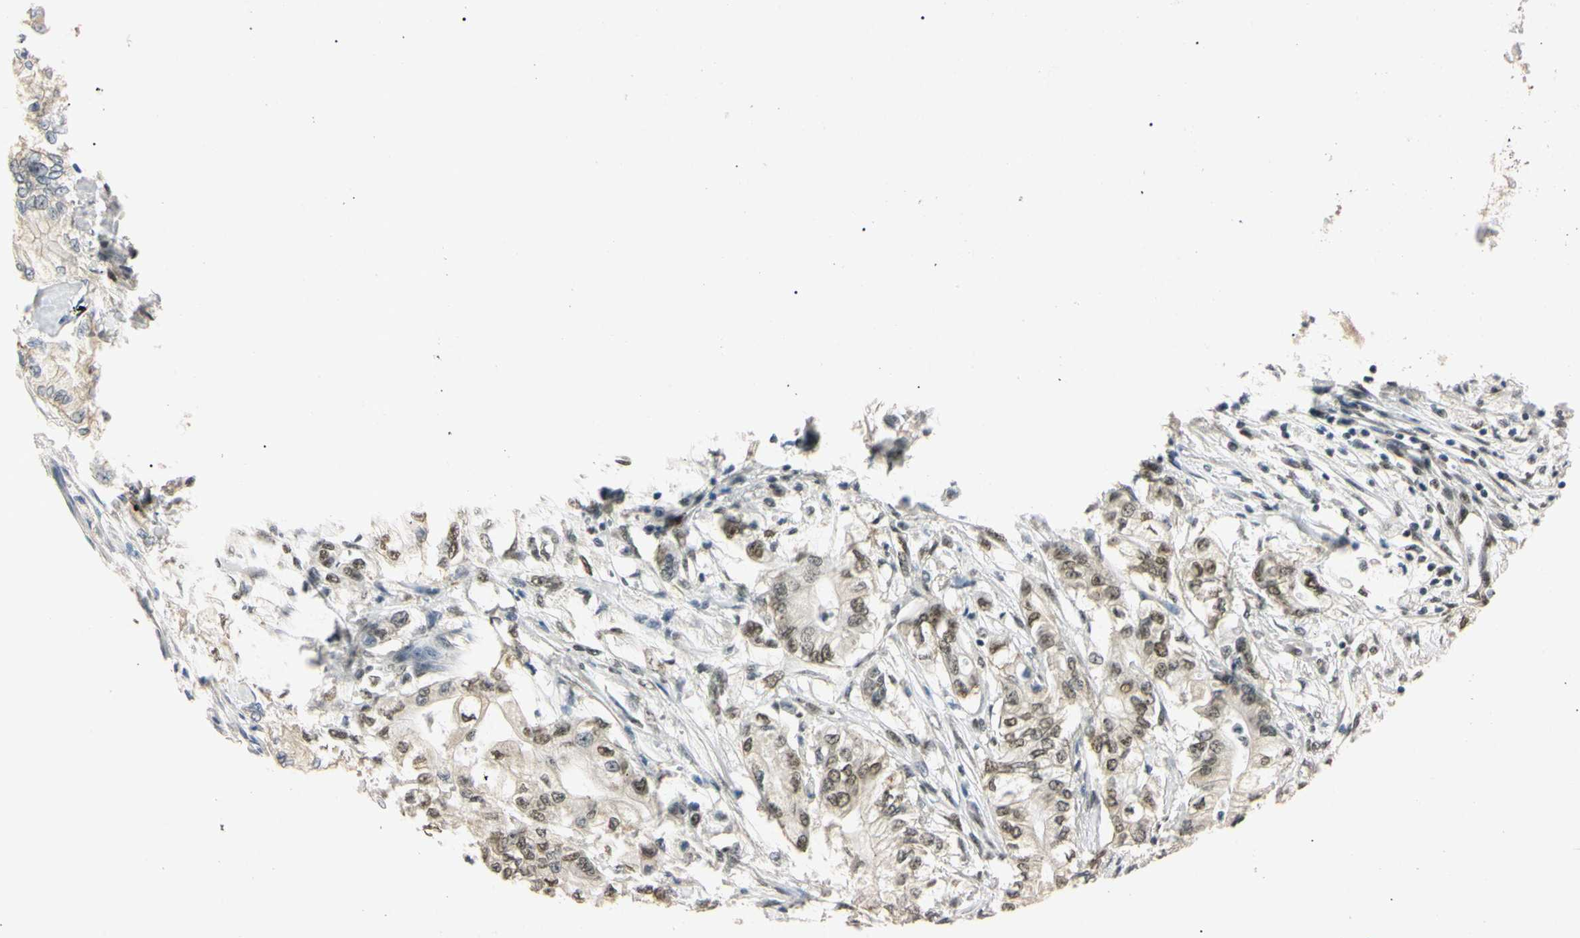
{"staining": {"intensity": "weak", "quantity": ">75%", "location": "nuclear"}, "tissue": "pancreatic cancer", "cell_type": "Tumor cells", "image_type": "cancer", "snomed": [{"axis": "morphology", "description": "Adenocarcinoma, NOS"}, {"axis": "topography", "description": "Pancreas"}], "caption": "Protein staining reveals weak nuclear staining in about >75% of tumor cells in pancreatic cancer (adenocarcinoma).", "gene": "SMARCA5", "patient": {"sex": "male", "age": 70}}